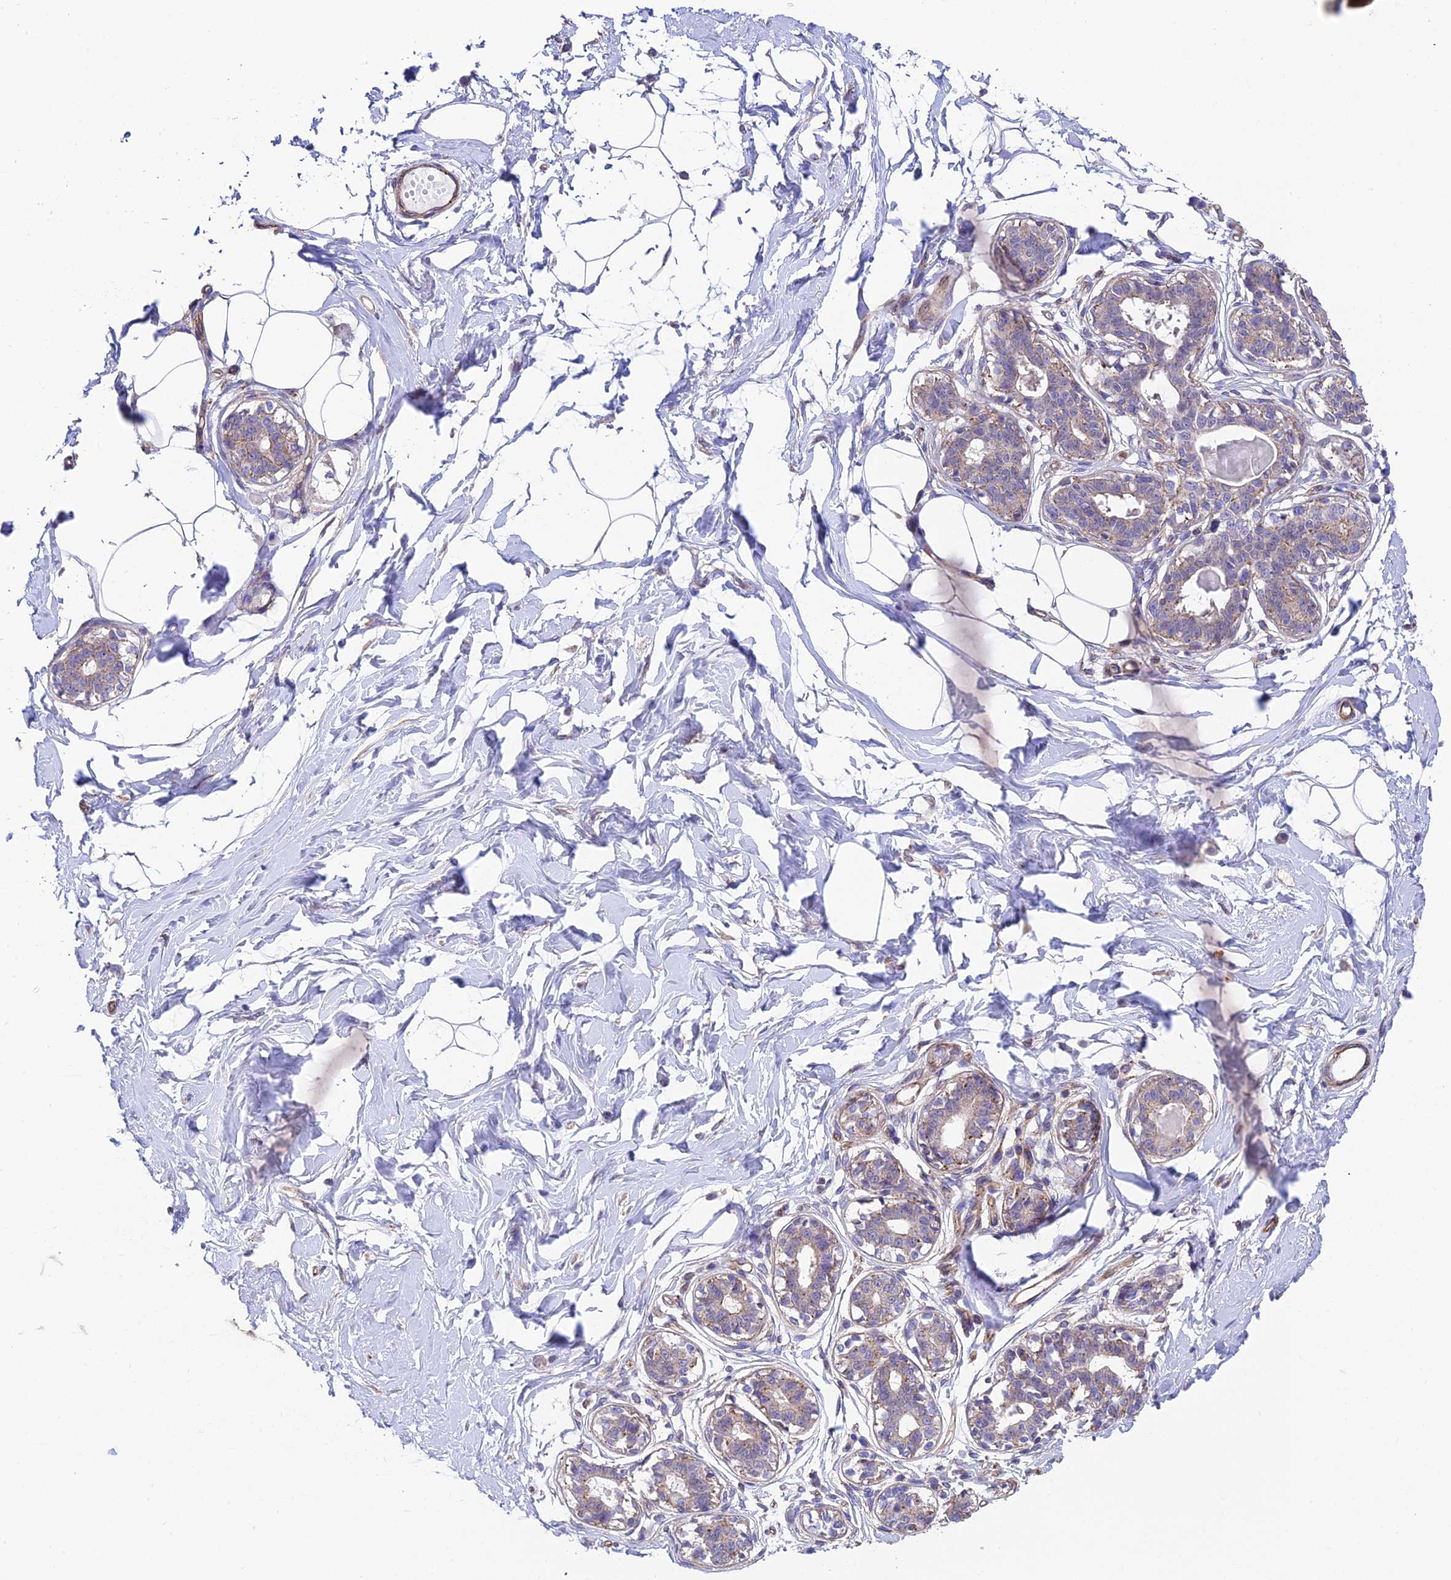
{"staining": {"intensity": "negative", "quantity": "none", "location": "none"}, "tissue": "breast", "cell_type": "Adipocytes", "image_type": "normal", "snomed": [{"axis": "morphology", "description": "Normal tissue, NOS"}, {"axis": "topography", "description": "Breast"}], "caption": "Immunohistochemistry (IHC) image of benign breast: human breast stained with DAB shows no significant protein expression in adipocytes.", "gene": "QRFP", "patient": {"sex": "female", "age": 45}}